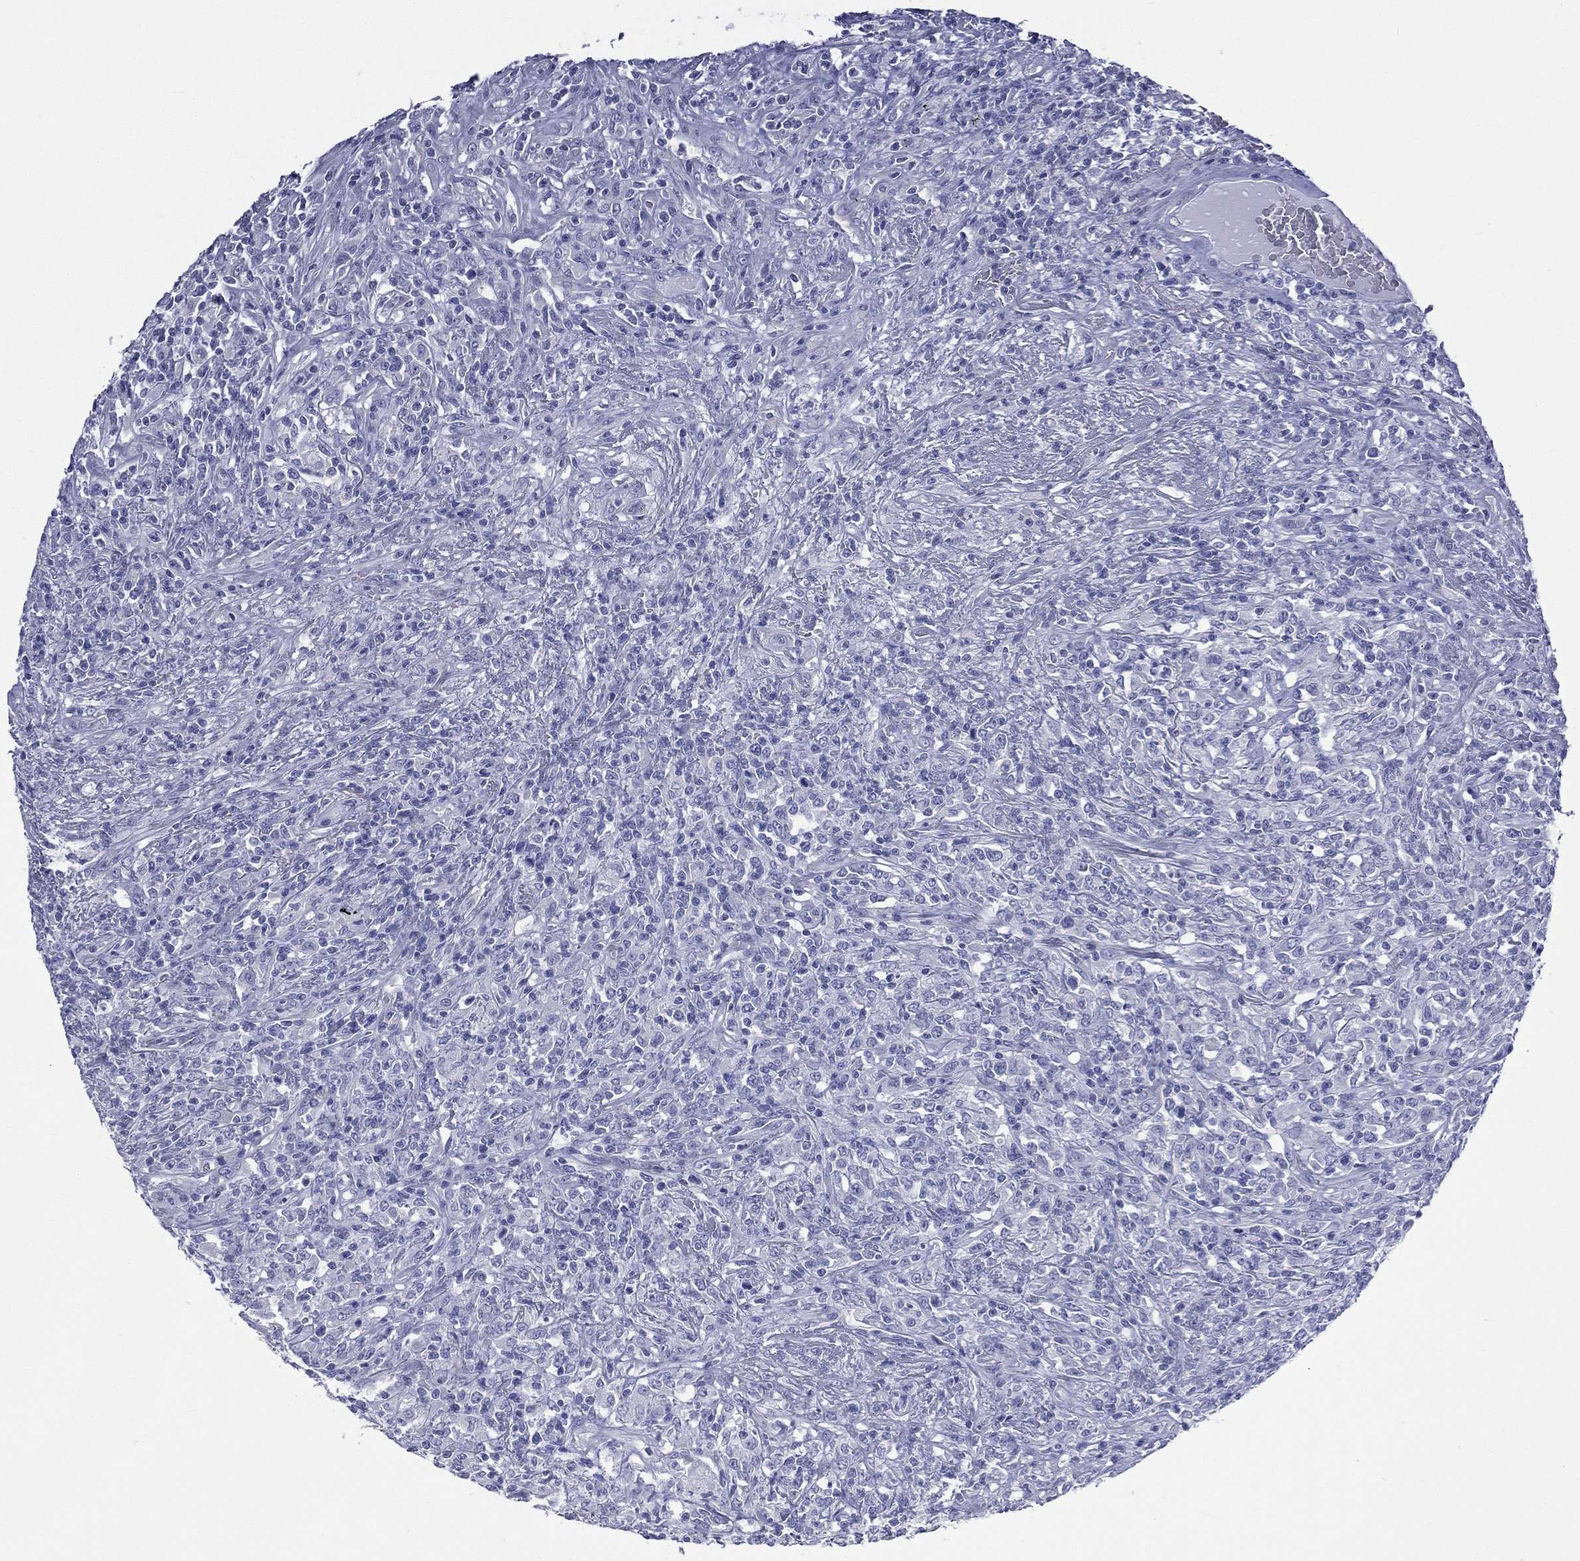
{"staining": {"intensity": "negative", "quantity": "none", "location": "none"}, "tissue": "lymphoma", "cell_type": "Tumor cells", "image_type": "cancer", "snomed": [{"axis": "morphology", "description": "Malignant lymphoma, non-Hodgkin's type, High grade"}, {"axis": "topography", "description": "Lung"}], "caption": "Histopathology image shows no protein expression in tumor cells of lymphoma tissue.", "gene": "CES2", "patient": {"sex": "male", "age": 79}}